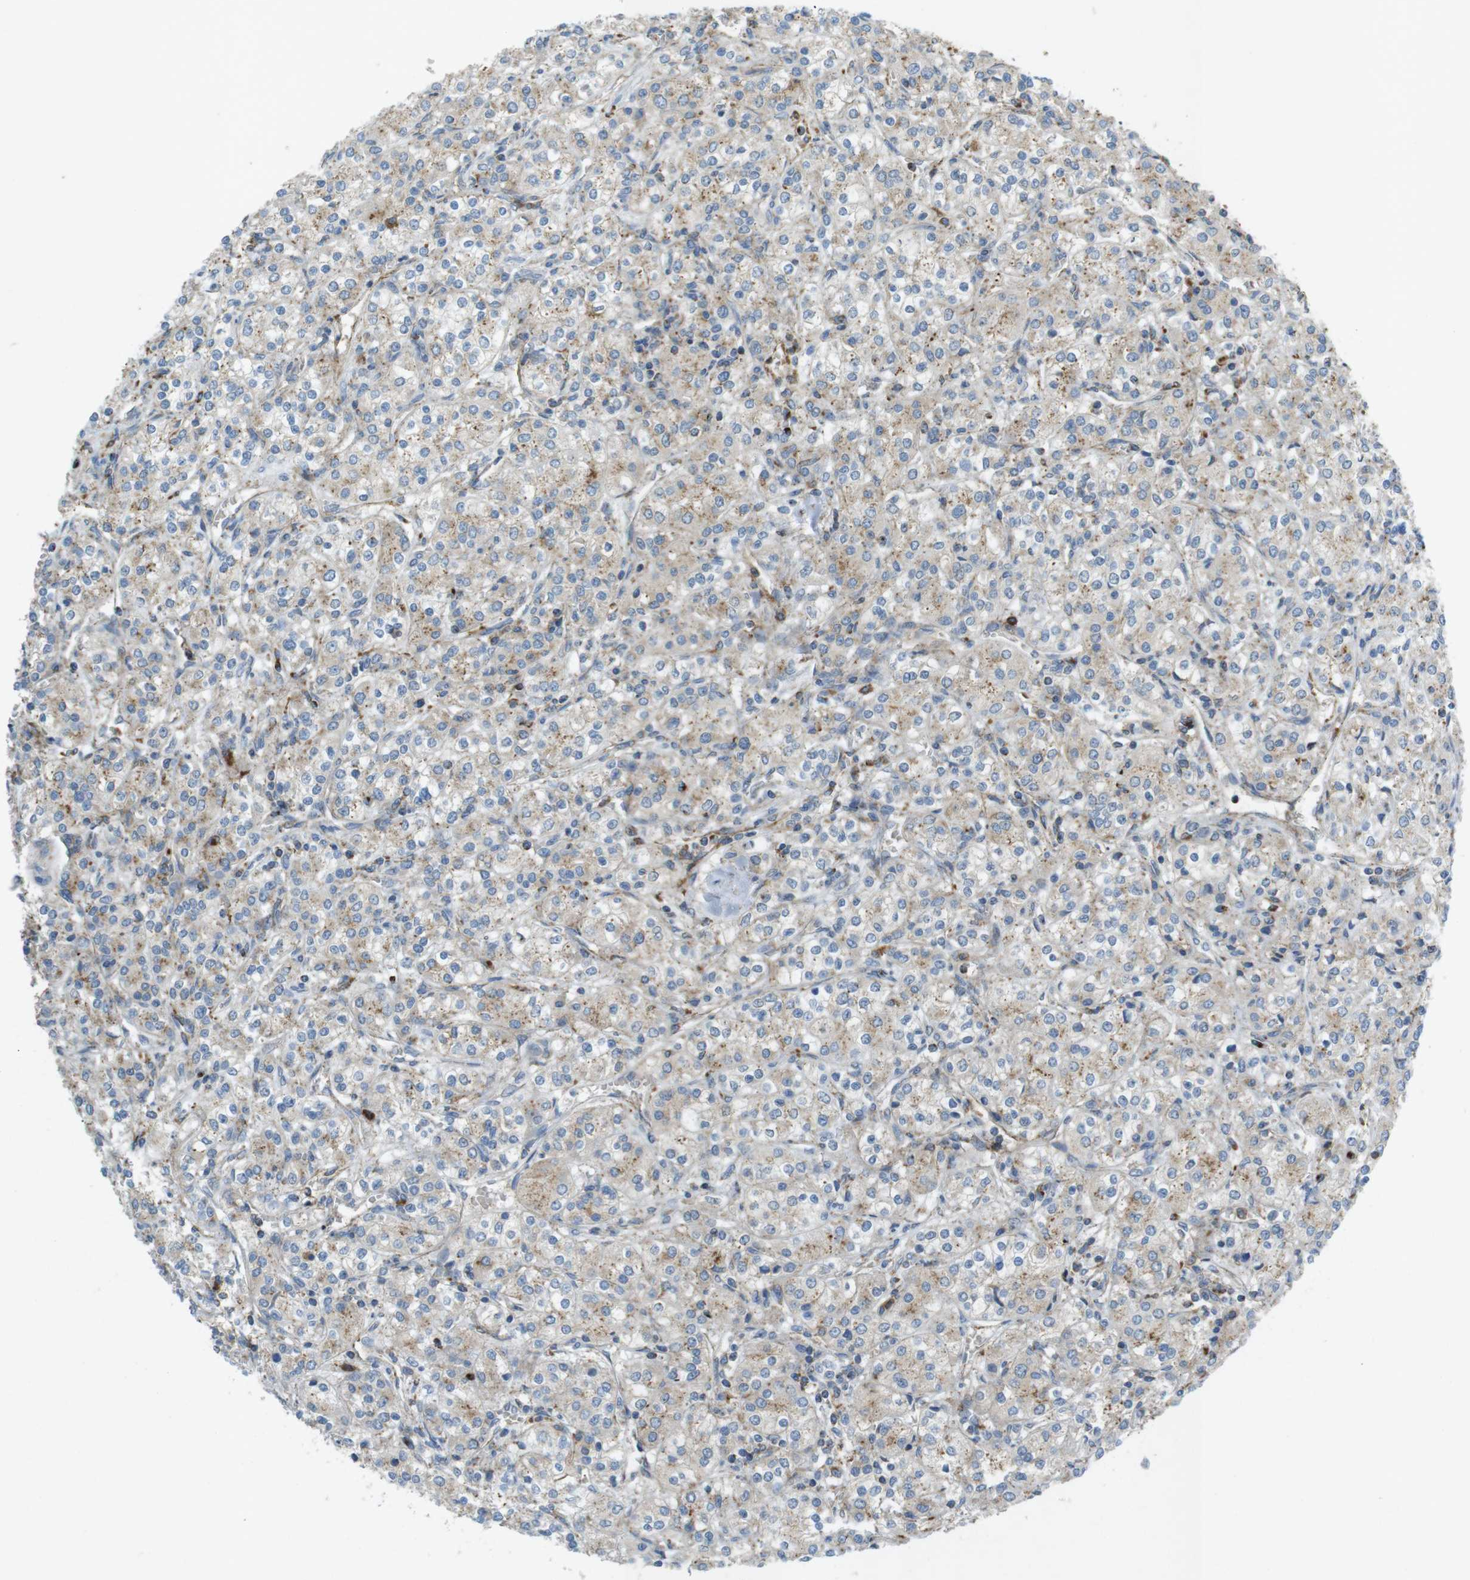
{"staining": {"intensity": "moderate", "quantity": "<25%", "location": "cytoplasmic/membranous"}, "tissue": "renal cancer", "cell_type": "Tumor cells", "image_type": "cancer", "snomed": [{"axis": "morphology", "description": "Adenocarcinoma, NOS"}, {"axis": "topography", "description": "Kidney"}], "caption": "A brown stain shows moderate cytoplasmic/membranous staining of a protein in human adenocarcinoma (renal) tumor cells. (brown staining indicates protein expression, while blue staining denotes nuclei).", "gene": "LAMP1", "patient": {"sex": "male", "age": 77}}